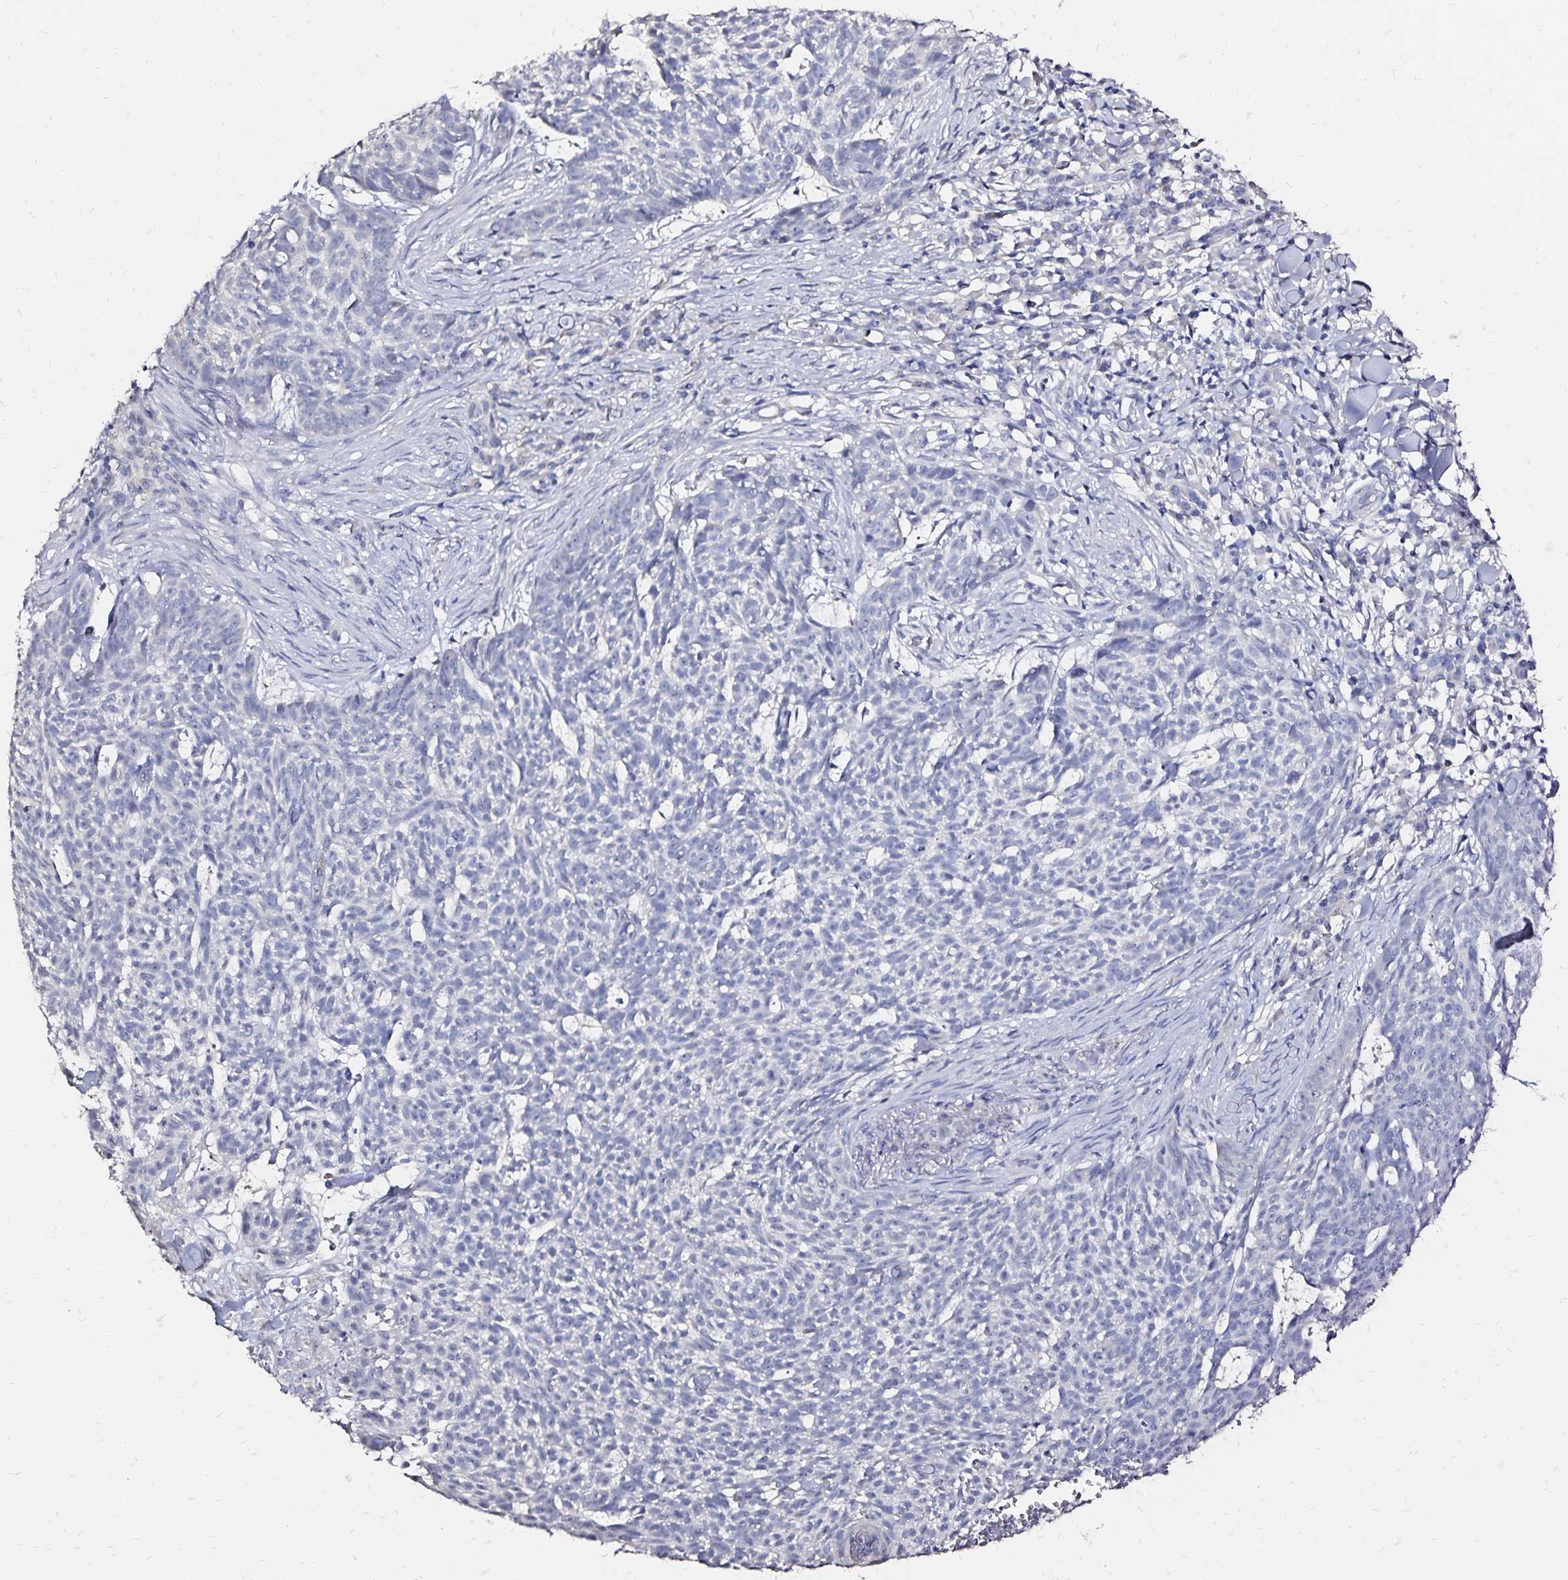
{"staining": {"intensity": "negative", "quantity": "none", "location": "none"}, "tissue": "skin cancer", "cell_type": "Tumor cells", "image_type": "cancer", "snomed": [{"axis": "morphology", "description": "Basal cell carcinoma"}, {"axis": "topography", "description": "Skin"}], "caption": "A histopathology image of human skin cancer (basal cell carcinoma) is negative for staining in tumor cells.", "gene": "SLC5A1", "patient": {"sex": "female", "age": 93}}